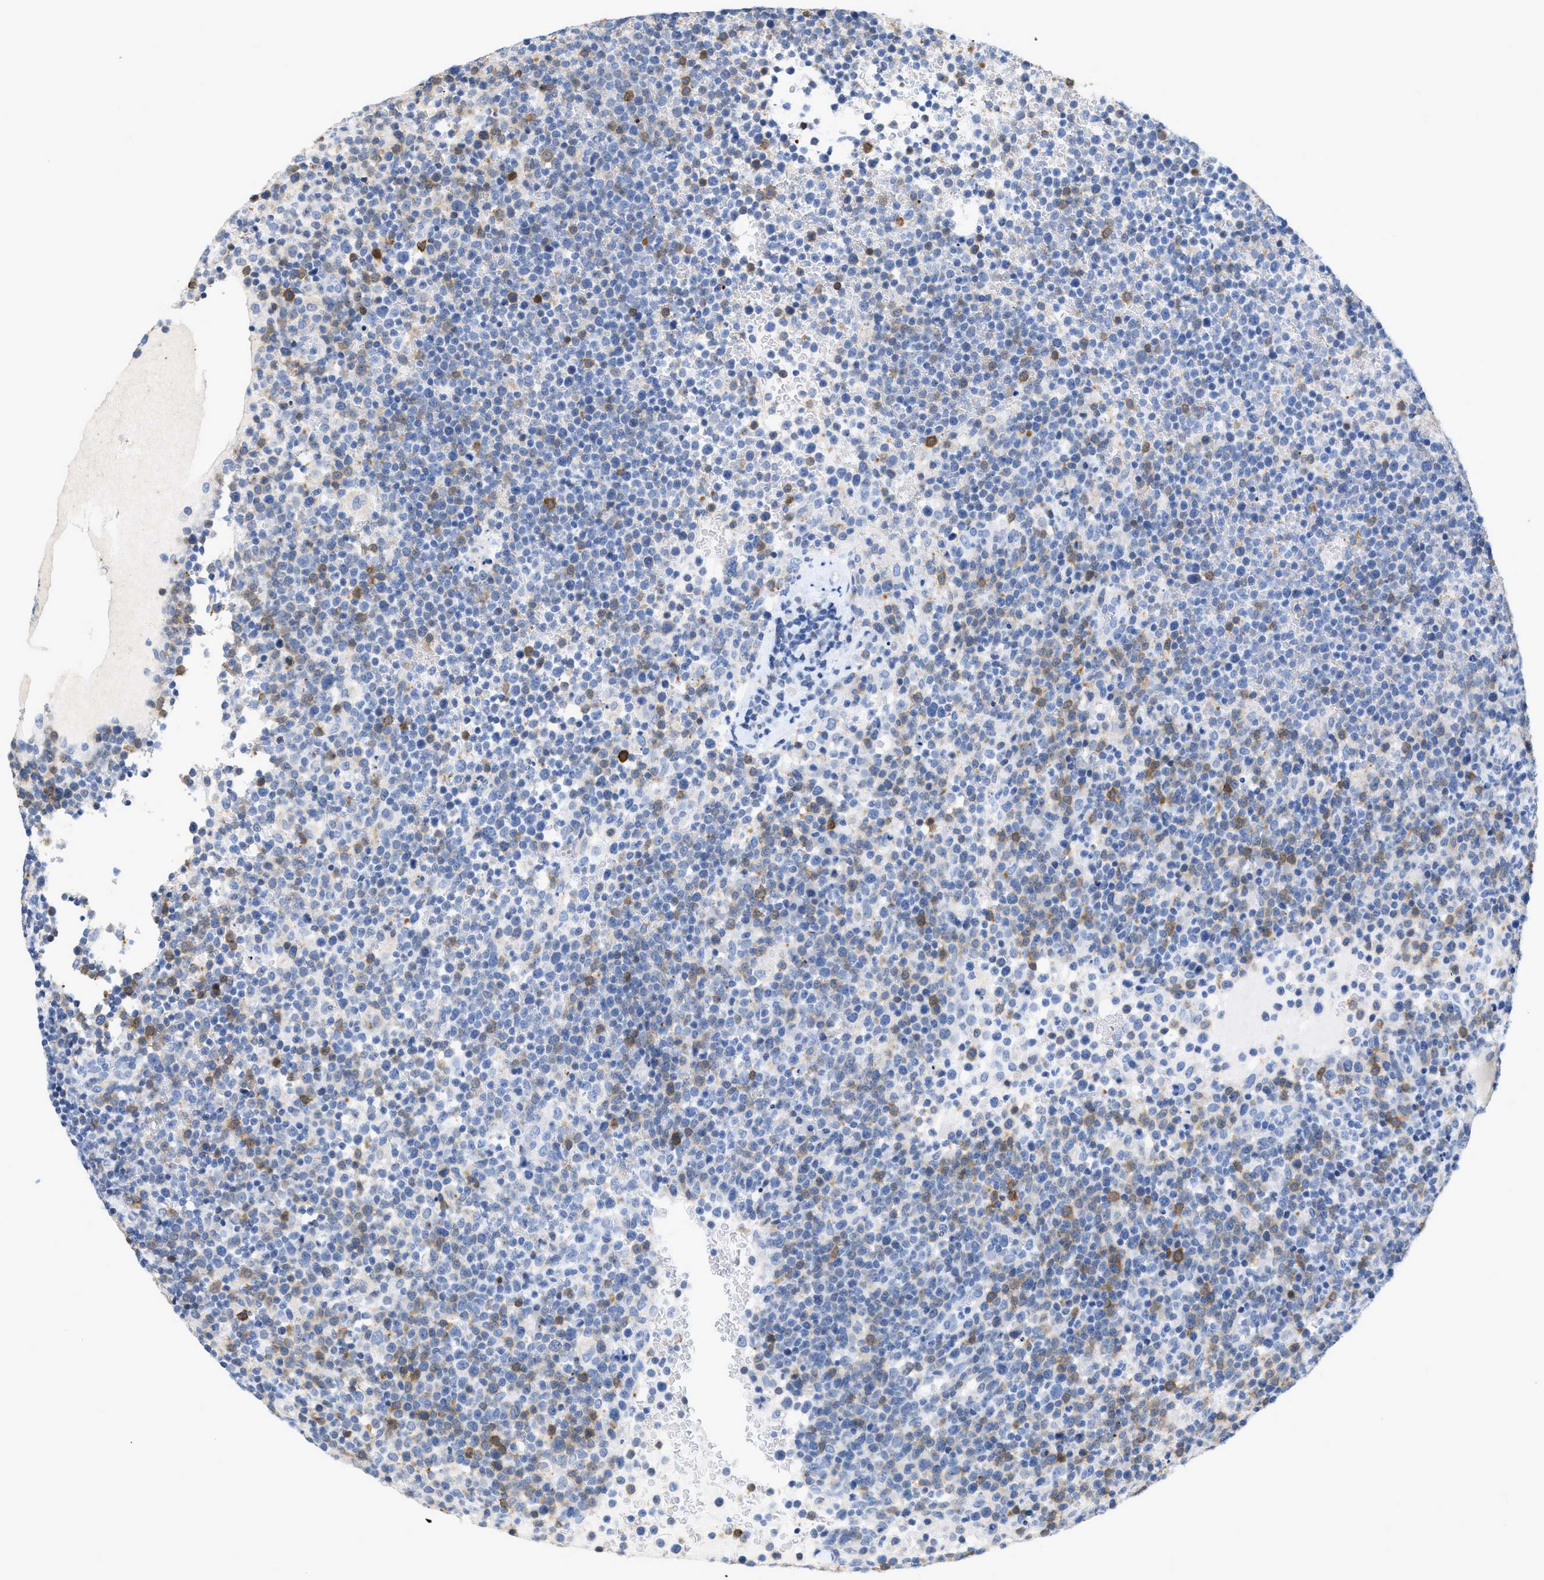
{"staining": {"intensity": "moderate", "quantity": "<25%", "location": "cytoplasmic/membranous"}, "tissue": "lymphoma", "cell_type": "Tumor cells", "image_type": "cancer", "snomed": [{"axis": "morphology", "description": "Malignant lymphoma, non-Hodgkin's type, High grade"}, {"axis": "topography", "description": "Lymph node"}], "caption": "IHC of malignant lymphoma, non-Hodgkin's type (high-grade) shows low levels of moderate cytoplasmic/membranous positivity in approximately <25% of tumor cells.", "gene": "CRYM", "patient": {"sex": "male", "age": 61}}